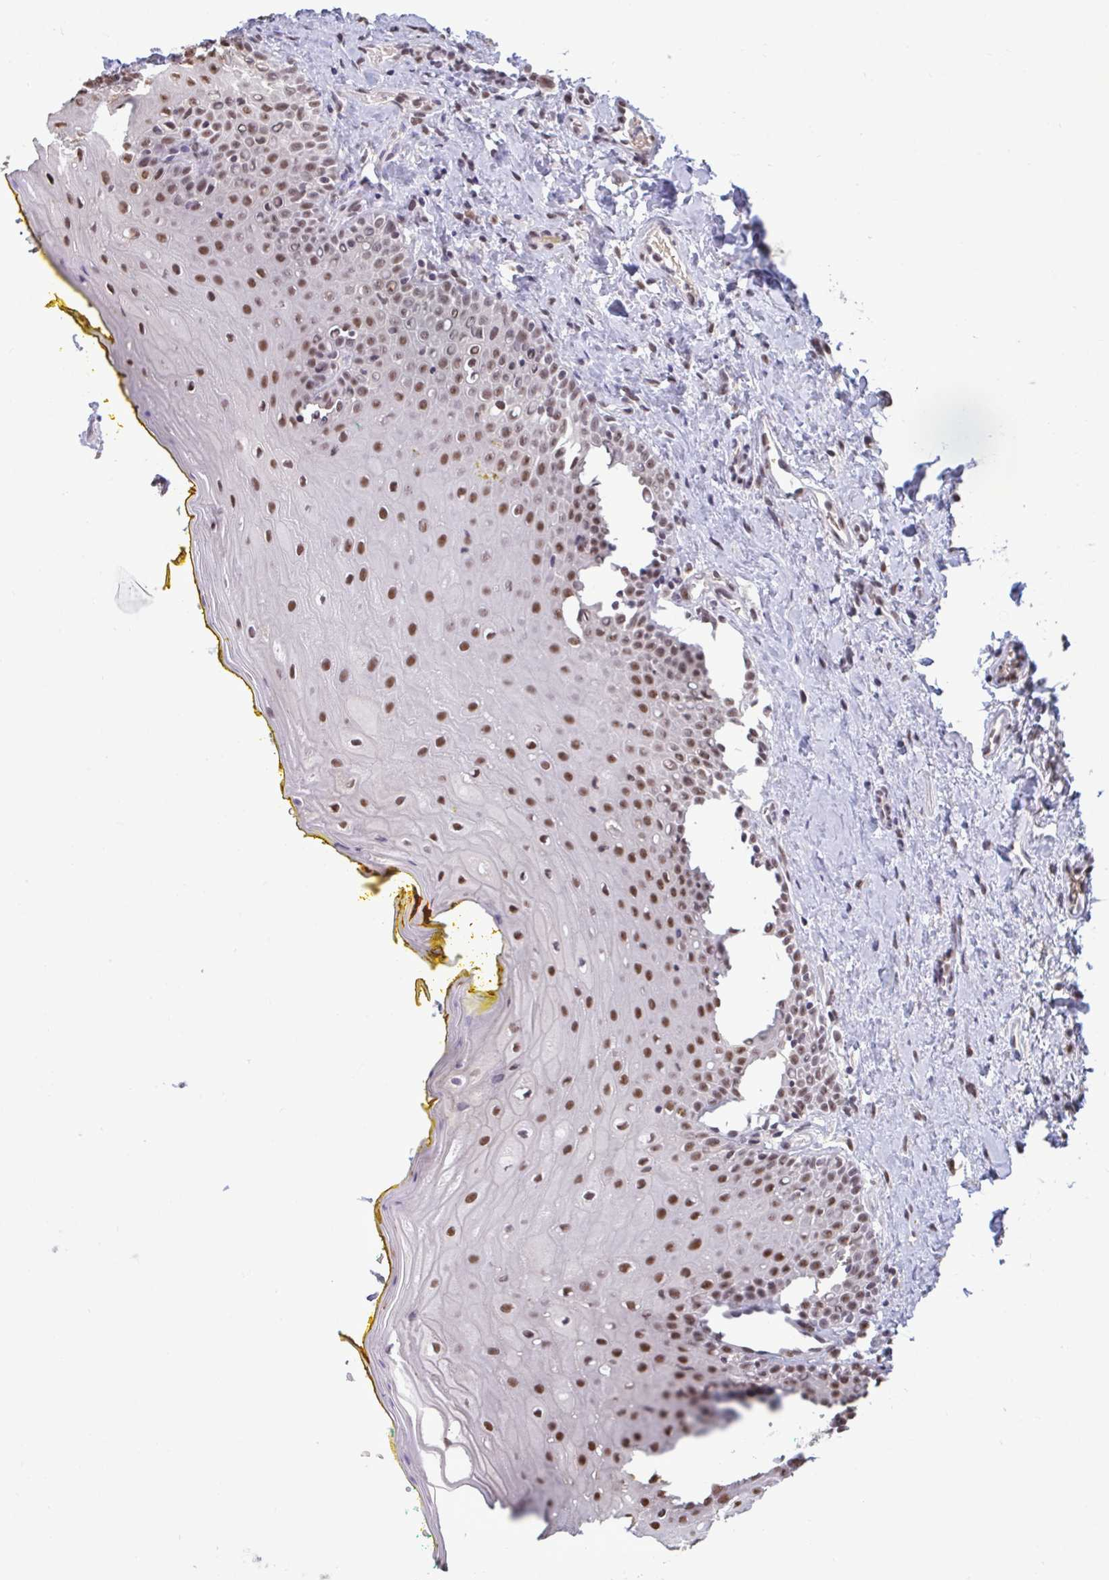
{"staining": {"intensity": "moderate", "quantity": ">75%", "location": "nuclear"}, "tissue": "oral mucosa", "cell_type": "Squamous epithelial cells", "image_type": "normal", "snomed": [{"axis": "morphology", "description": "Normal tissue, NOS"}, {"axis": "morphology", "description": "Squamous cell carcinoma, NOS"}, {"axis": "topography", "description": "Oral tissue"}, {"axis": "topography", "description": "Head-Neck"}], "caption": "This micrograph shows benign oral mucosa stained with immunohistochemistry to label a protein in brown. The nuclear of squamous epithelial cells show moderate positivity for the protein. Nuclei are counter-stained blue.", "gene": "PUF60", "patient": {"sex": "female", "age": 70}}